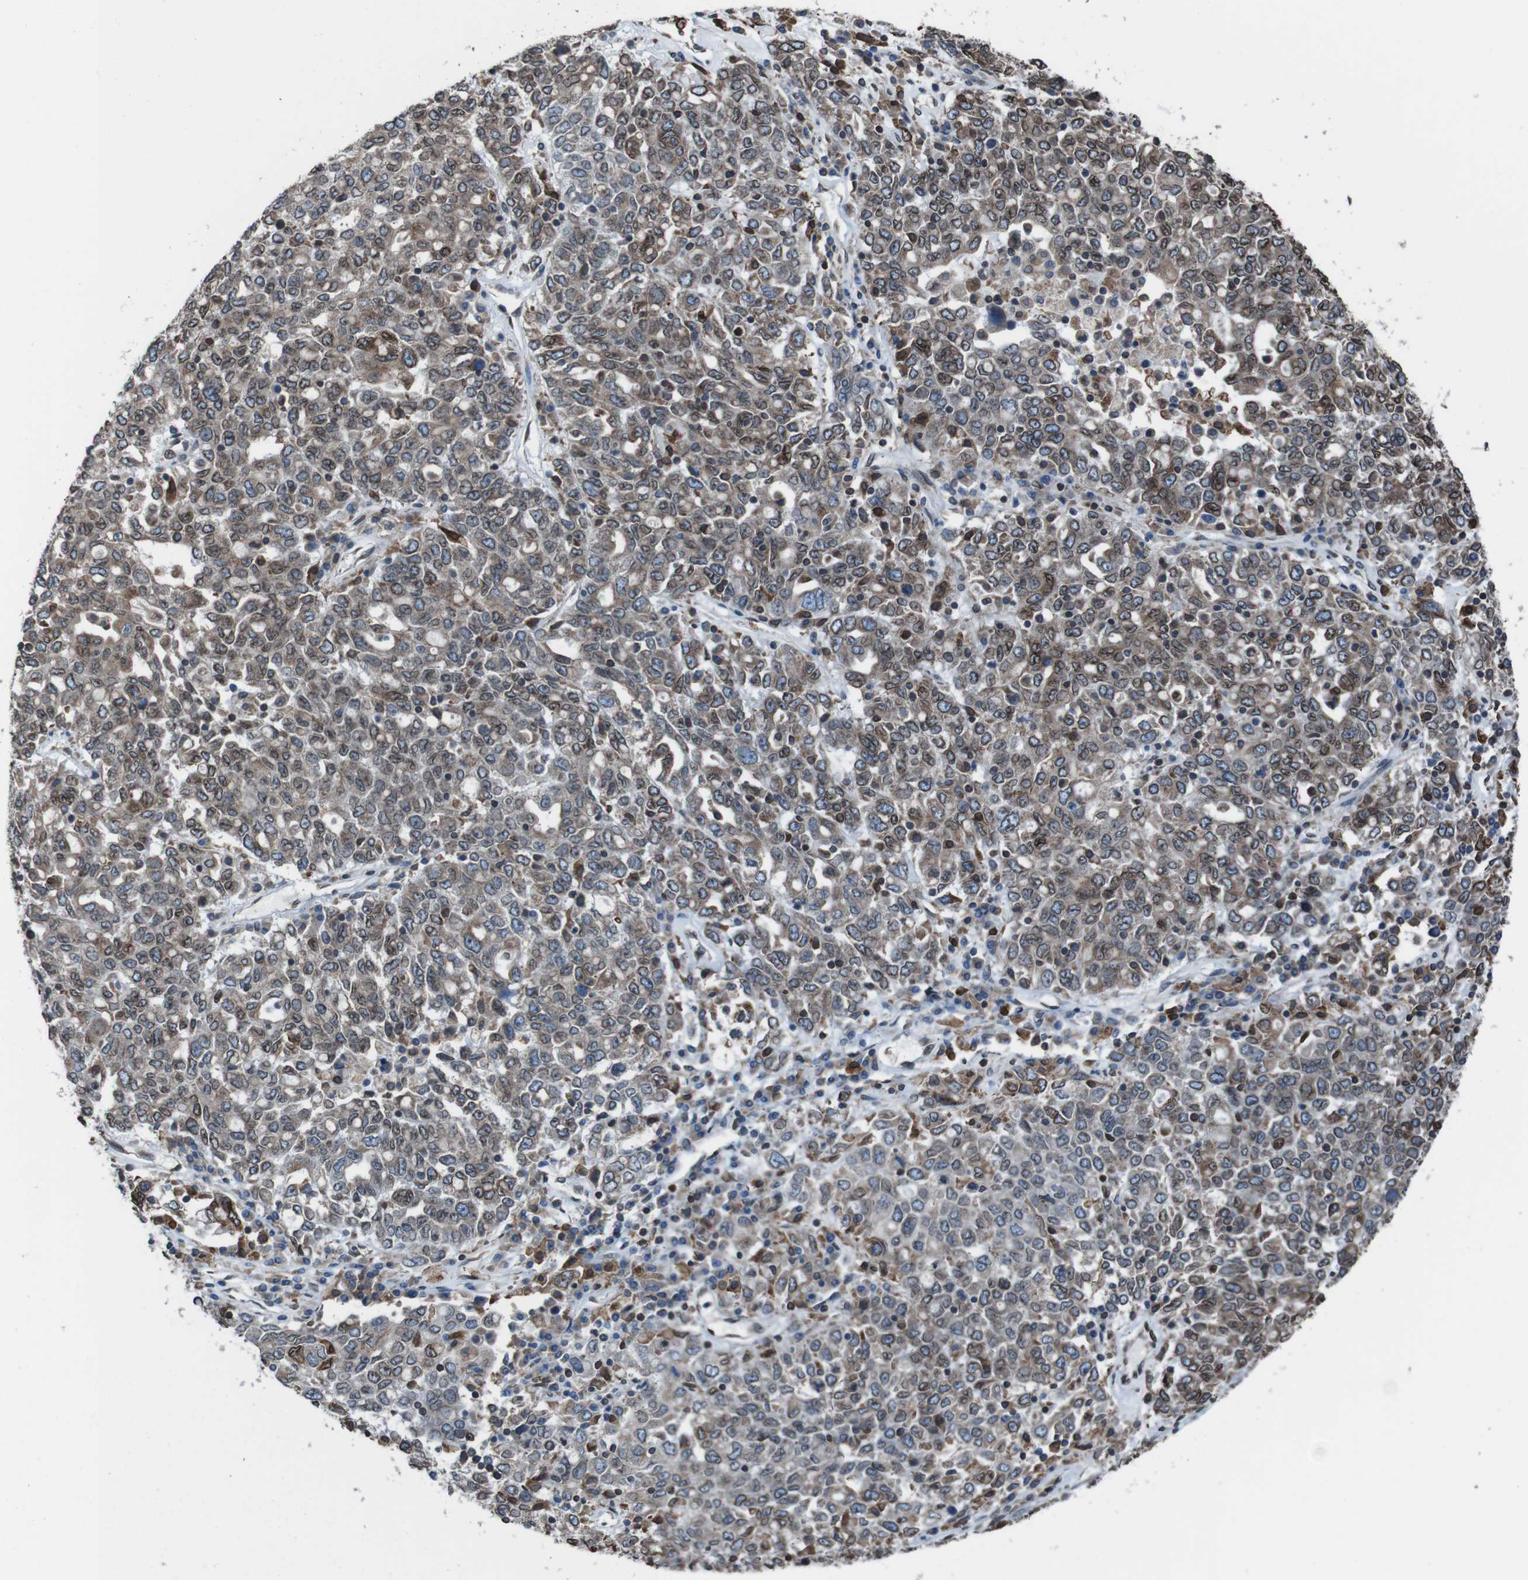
{"staining": {"intensity": "moderate", "quantity": ">75%", "location": "cytoplasmic/membranous"}, "tissue": "ovarian cancer", "cell_type": "Tumor cells", "image_type": "cancer", "snomed": [{"axis": "morphology", "description": "Carcinoma, endometroid"}, {"axis": "topography", "description": "Ovary"}], "caption": "Immunohistochemical staining of ovarian cancer shows medium levels of moderate cytoplasmic/membranous positivity in approximately >75% of tumor cells.", "gene": "APMAP", "patient": {"sex": "female", "age": 62}}